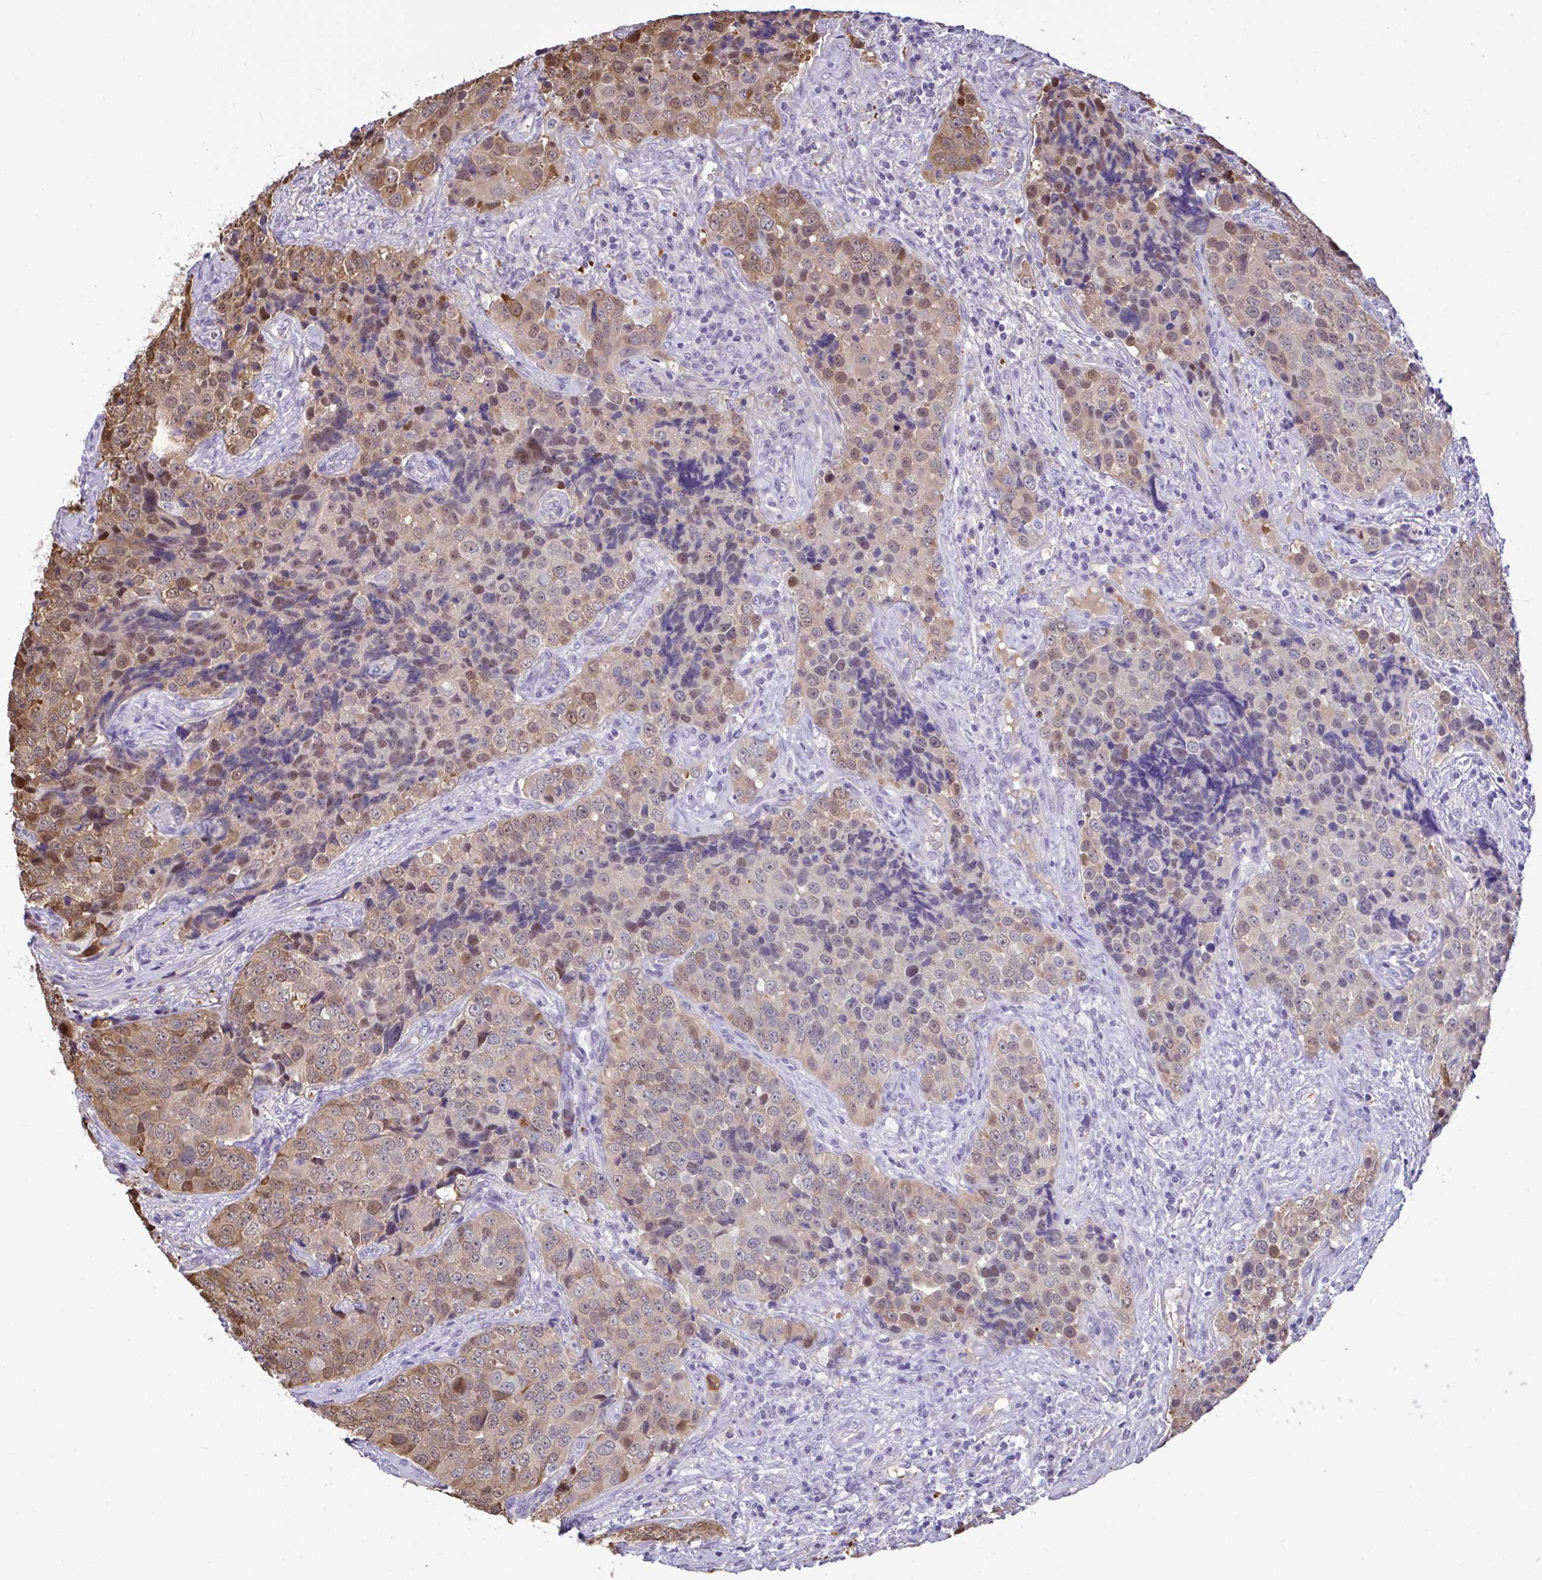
{"staining": {"intensity": "moderate", "quantity": "25%-75%", "location": "cytoplasmic/membranous,nuclear"}, "tissue": "urothelial cancer", "cell_type": "Tumor cells", "image_type": "cancer", "snomed": [{"axis": "morphology", "description": "Urothelial carcinoma, NOS"}, {"axis": "topography", "description": "Urinary bladder"}], "caption": "Immunohistochemistry of human urothelial cancer reveals medium levels of moderate cytoplasmic/membranous and nuclear staining in approximately 25%-75% of tumor cells. (DAB (3,3'-diaminobenzidine) = brown stain, brightfield microscopy at high magnification).", "gene": "ZNF485", "patient": {"sex": "male", "age": 52}}